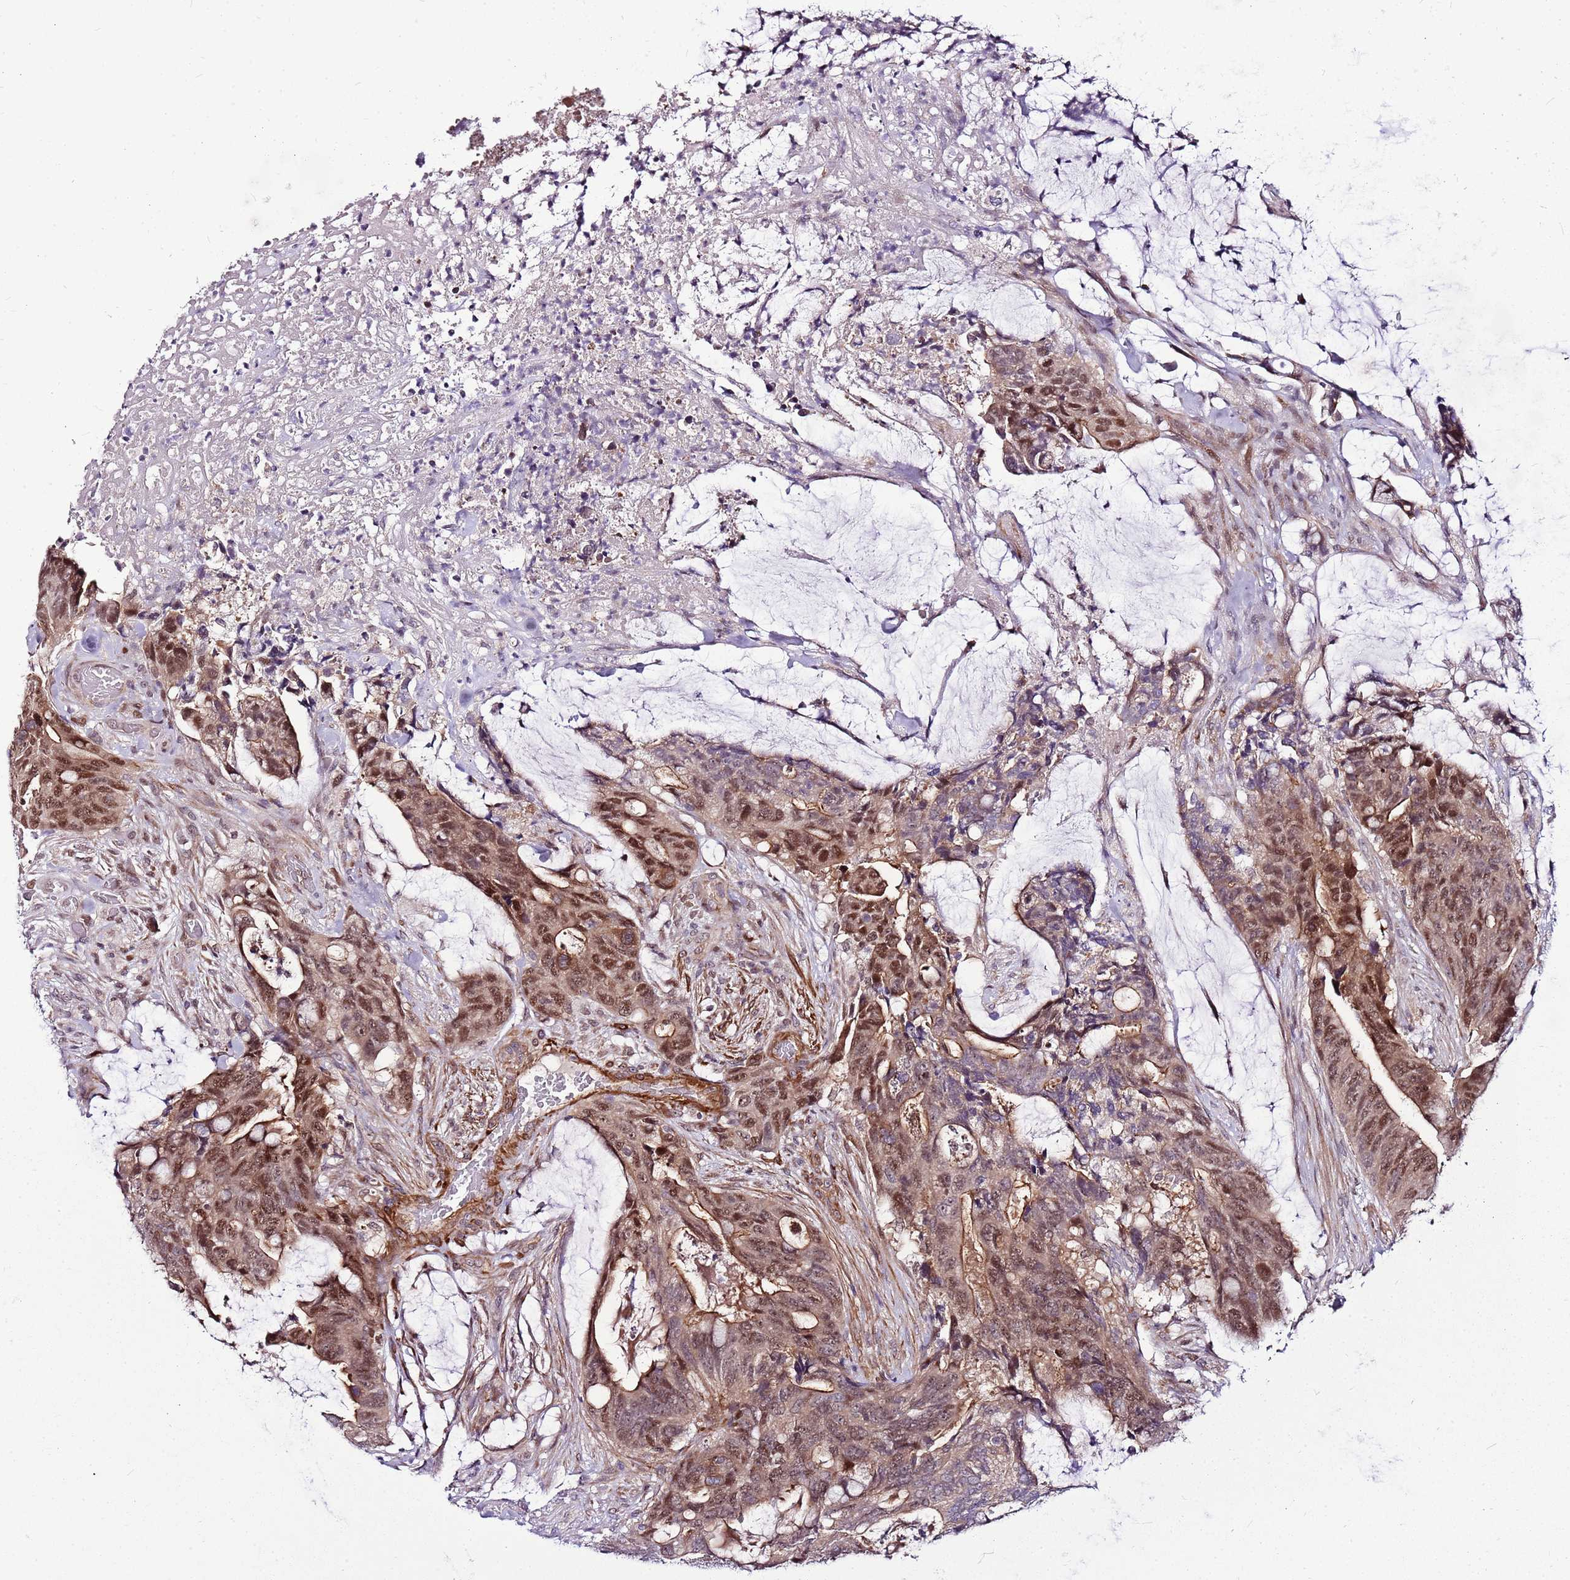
{"staining": {"intensity": "moderate", "quantity": ">75%", "location": "cytoplasmic/membranous,nuclear"}, "tissue": "colorectal cancer", "cell_type": "Tumor cells", "image_type": "cancer", "snomed": [{"axis": "morphology", "description": "Adenocarcinoma, NOS"}, {"axis": "topography", "description": "Colon"}], "caption": "Immunohistochemistry (IHC) histopathology image of human colorectal adenocarcinoma stained for a protein (brown), which exhibits medium levels of moderate cytoplasmic/membranous and nuclear expression in approximately >75% of tumor cells.", "gene": "POLE3", "patient": {"sex": "female", "age": 82}}